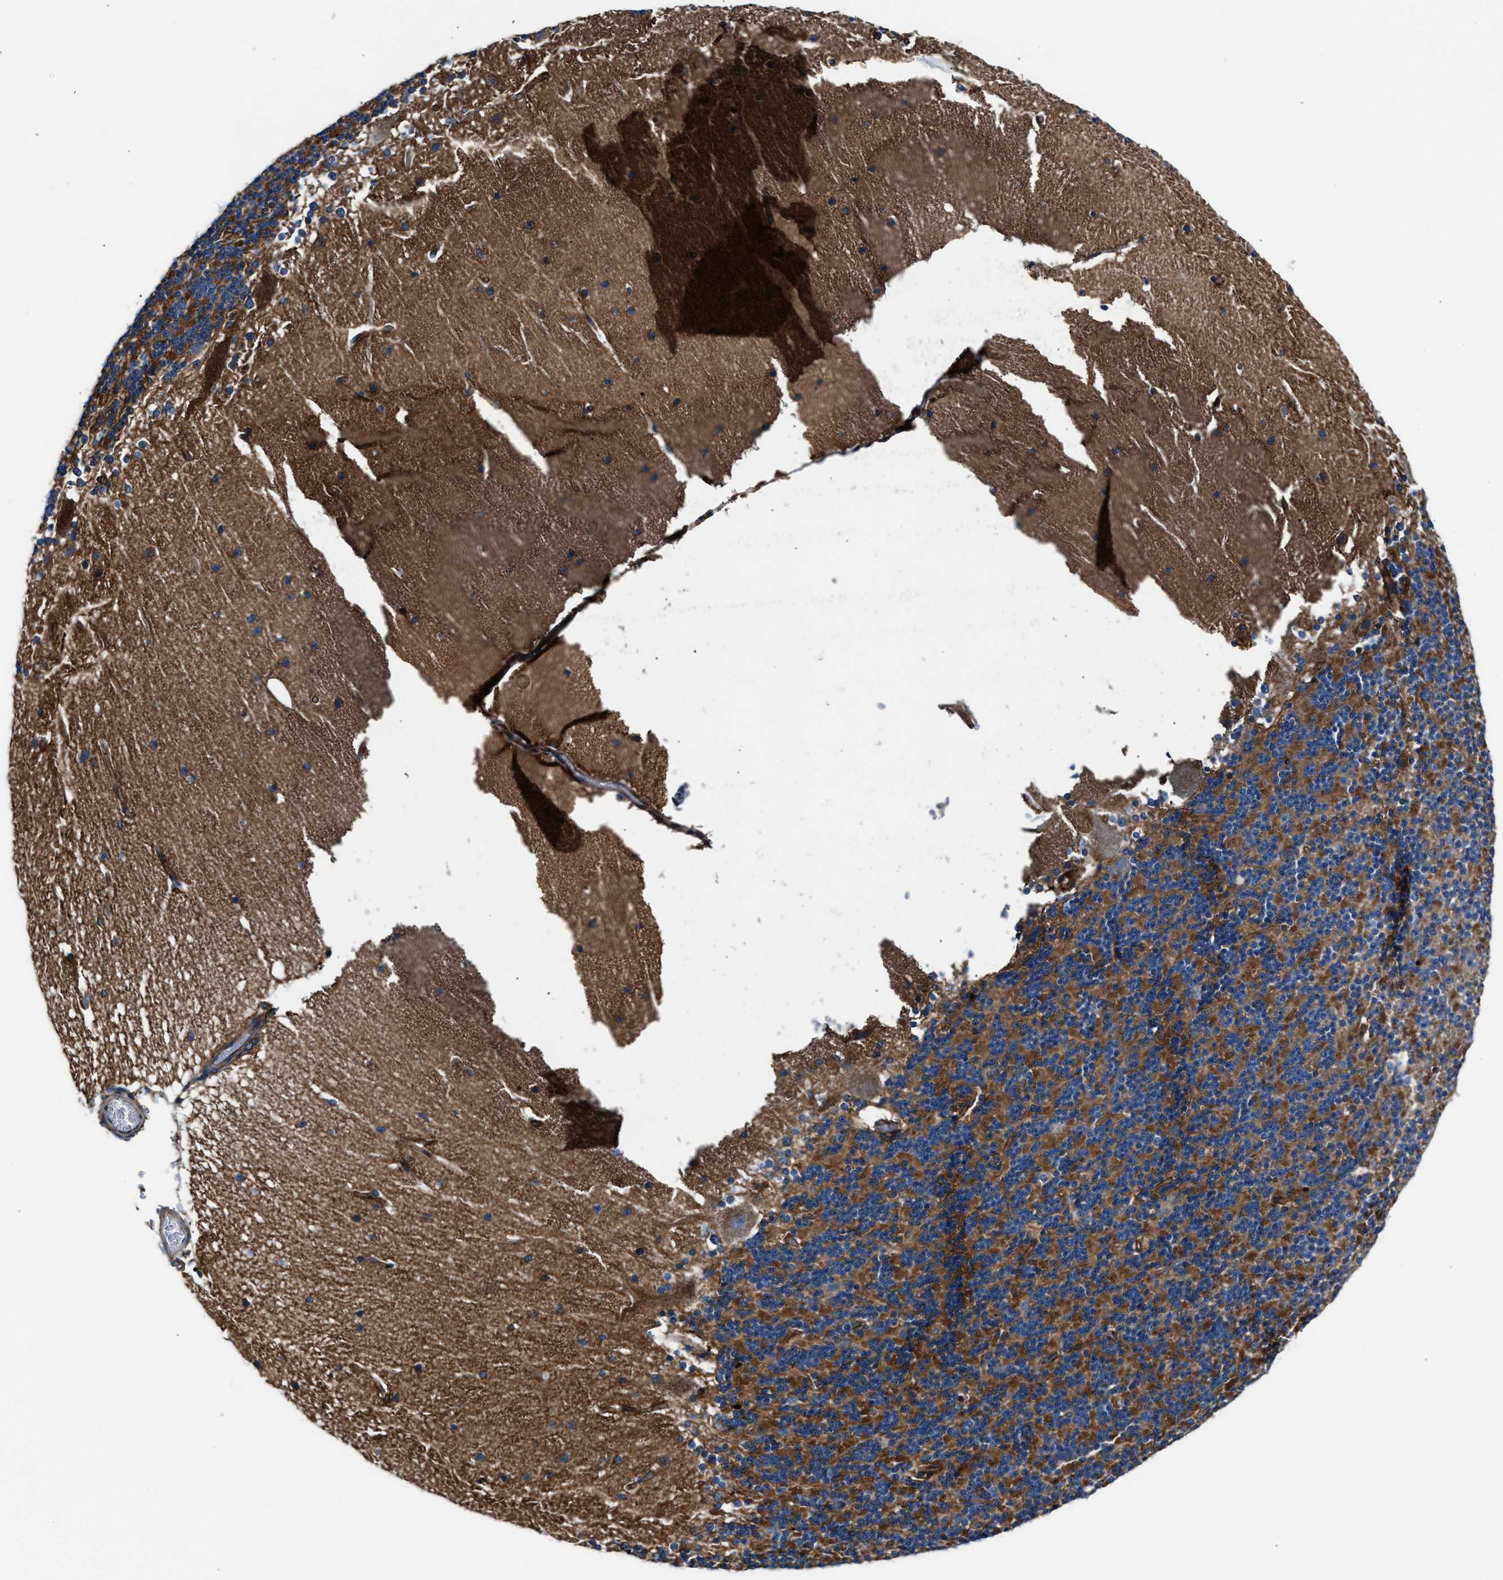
{"staining": {"intensity": "moderate", "quantity": ">75%", "location": "cytoplasmic/membranous"}, "tissue": "cerebellum", "cell_type": "Cells in granular layer", "image_type": "normal", "snomed": [{"axis": "morphology", "description": "Normal tissue, NOS"}, {"axis": "topography", "description": "Cerebellum"}], "caption": "Cerebellum stained with a brown dye displays moderate cytoplasmic/membranous positive expression in about >75% of cells in granular layer.", "gene": "ENSG00000281039", "patient": {"sex": "female", "age": 19}}